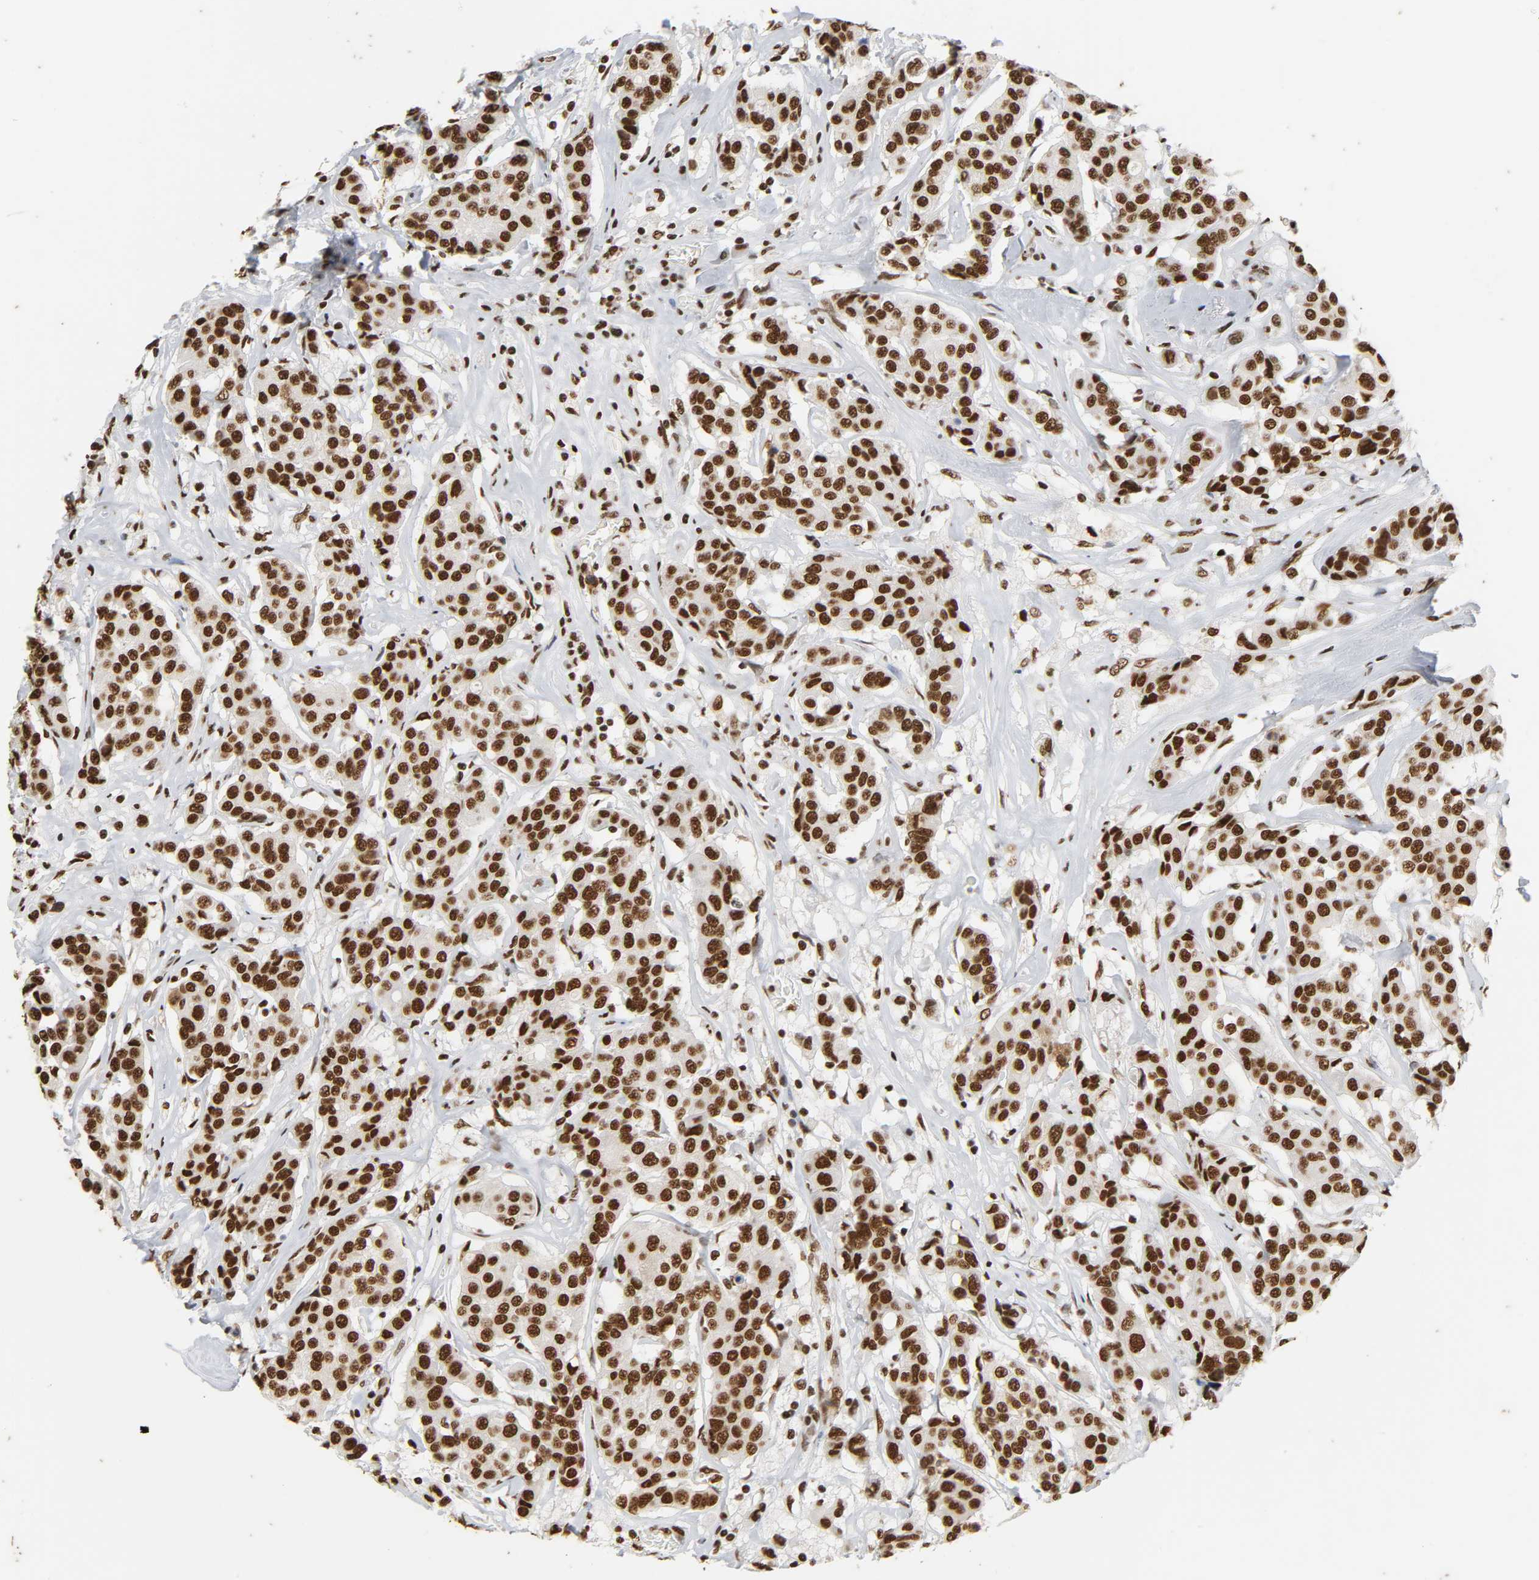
{"staining": {"intensity": "strong", "quantity": ">75%", "location": "nuclear"}, "tissue": "breast cancer", "cell_type": "Tumor cells", "image_type": "cancer", "snomed": [{"axis": "morphology", "description": "Duct carcinoma"}, {"axis": "topography", "description": "Breast"}], "caption": "DAB immunohistochemical staining of breast infiltrating ductal carcinoma exhibits strong nuclear protein positivity in approximately >75% of tumor cells. The protein of interest is stained brown, and the nuclei are stained in blue (DAB (3,3'-diaminobenzidine) IHC with brightfield microscopy, high magnification).", "gene": "HNRNPC", "patient": {"sex": "female", "age": 27}}